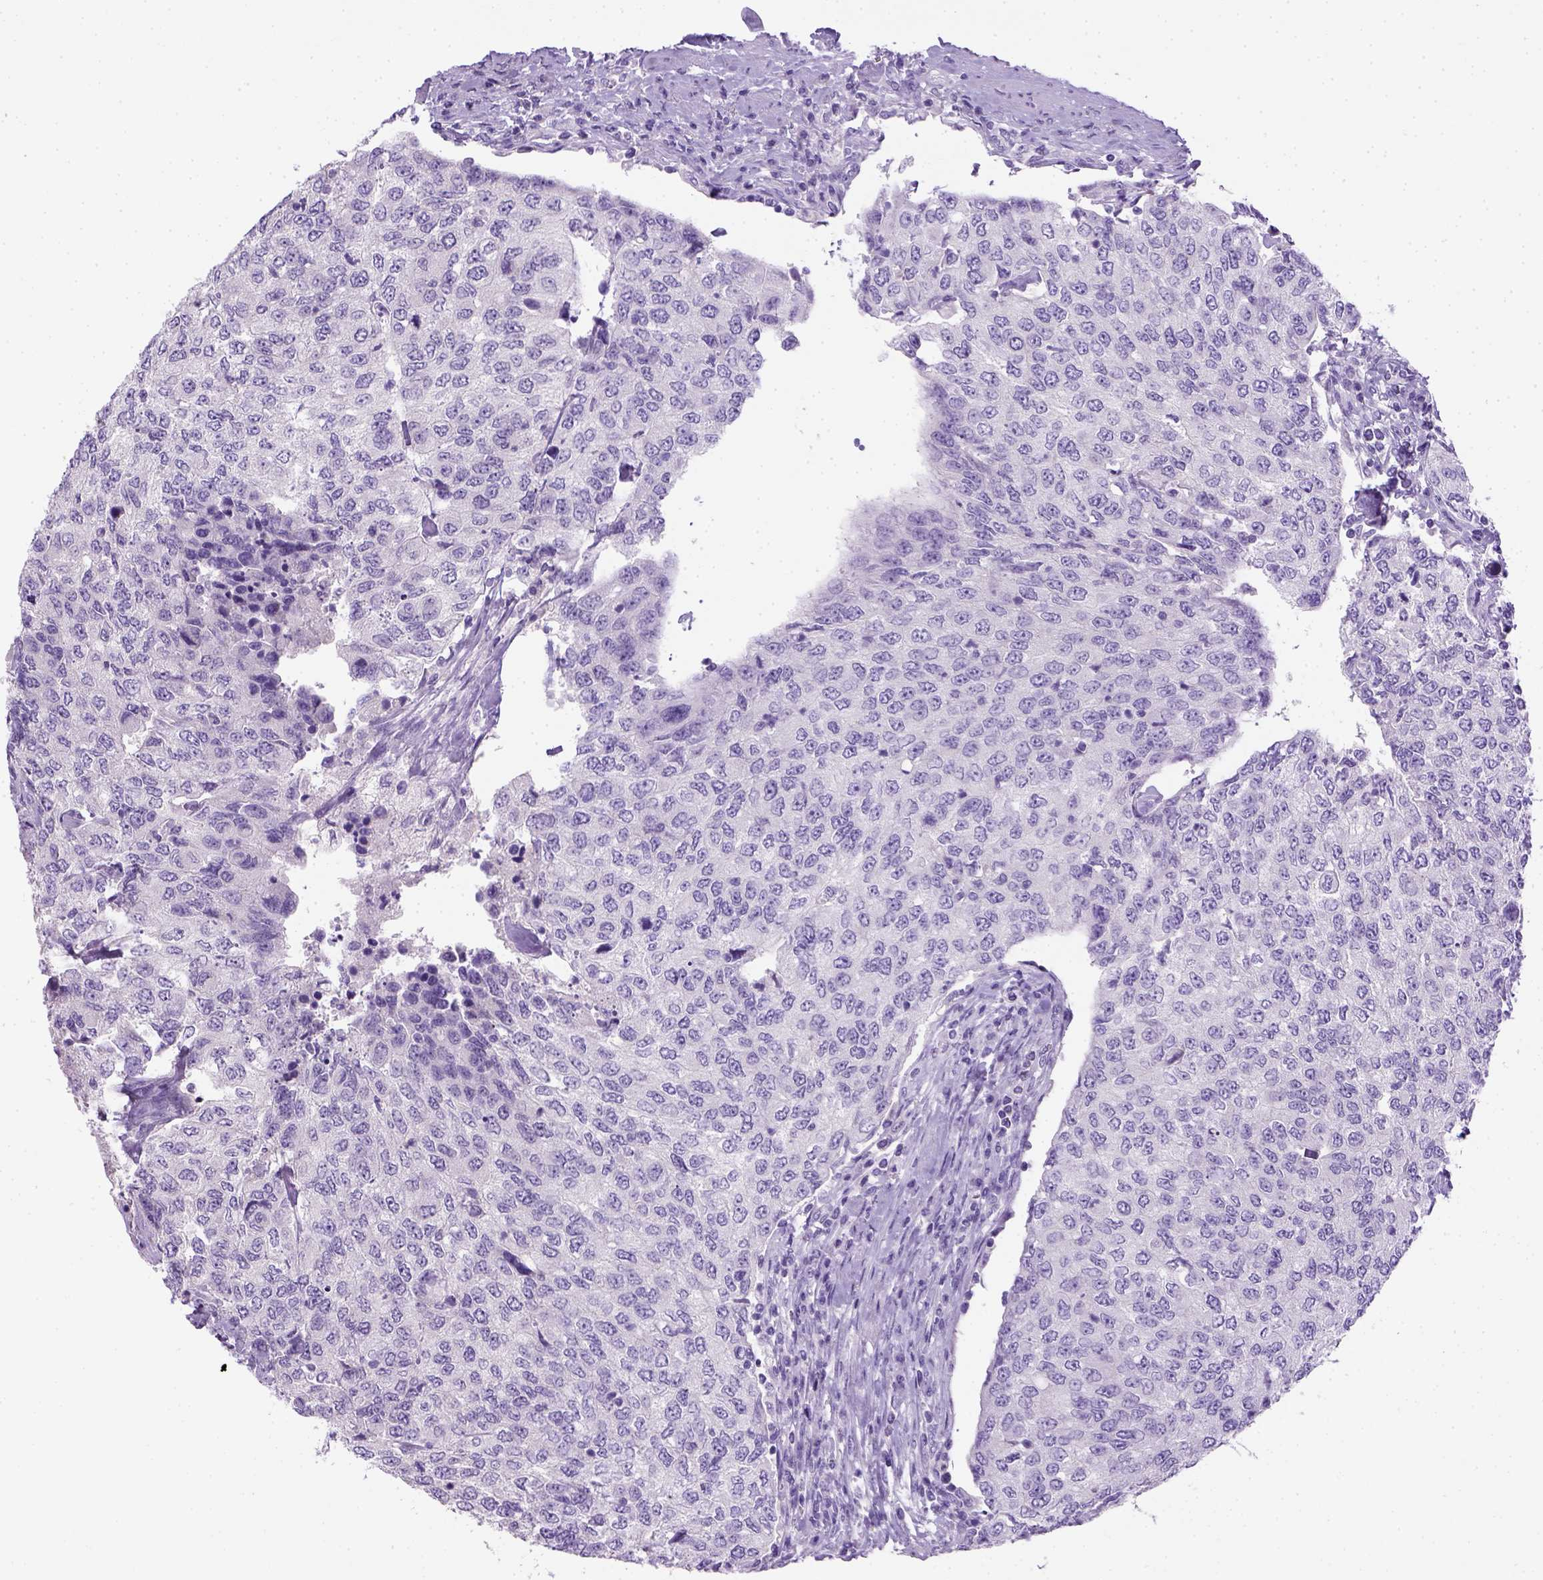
{"staining": {"intensity": "negative", "quantity": "none", "location": "none"}, "tissue": "urothelial cancer", "cell_type": "Tumor cells", "image_type": "cancer", "snomed": [{"axis": "morphology", "description": "Urothelial carcinoma, High grade"}, {"axis": "topography", "description": "Urinary bladder"}], "caption": "The micrograph shows no staining of tumor cells in urothelial cancer.", "gene": "KRT71", "patient": {"sex": "female", "age": 78}}